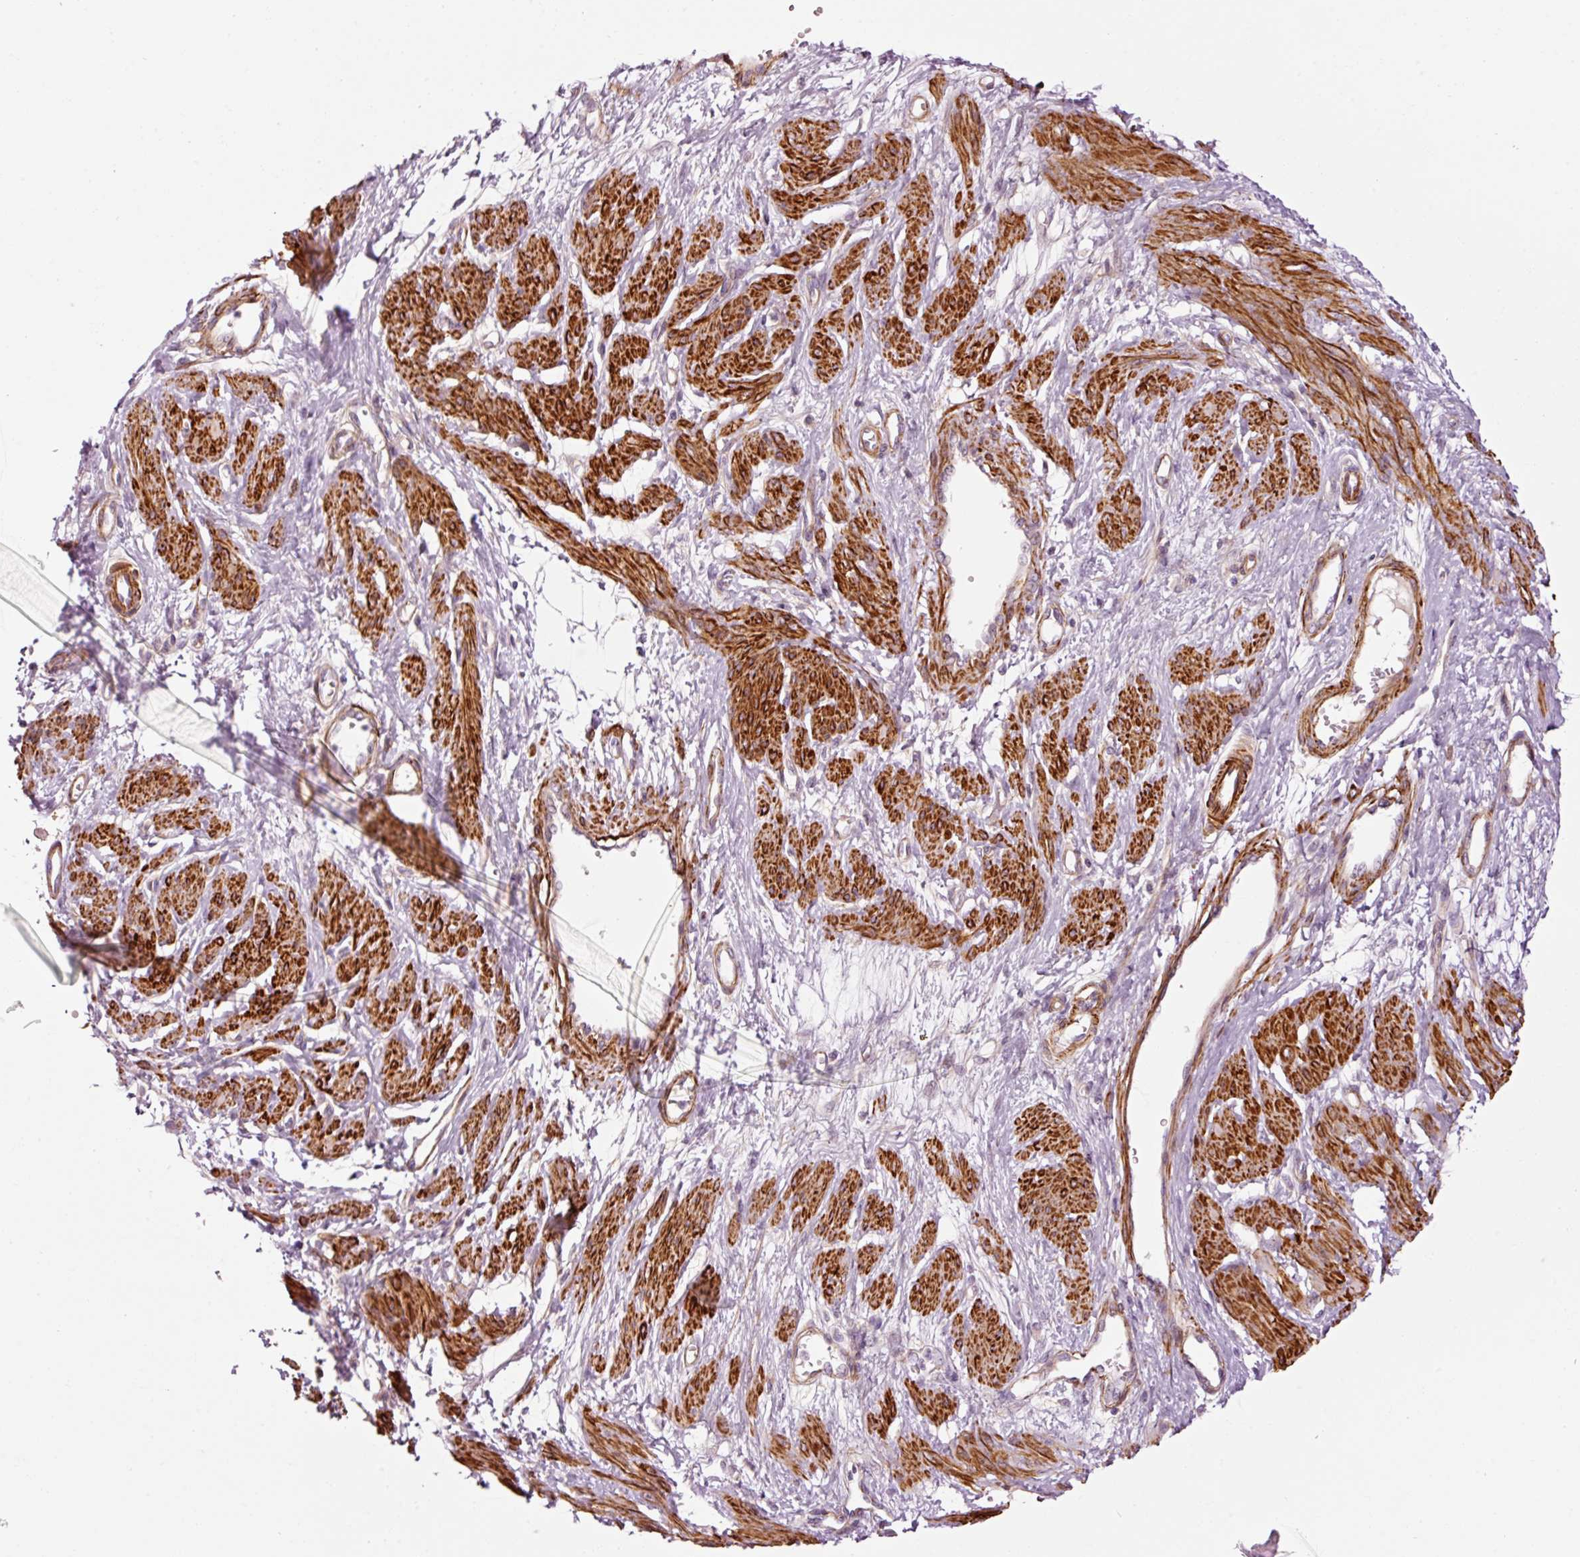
{"staining": {"intensity": "strong", "quantity": ">75%", "location": "cytoplasmic/membranous"}, "tissue": "smooth muscle", "cell_type": "Smooth muscle cells", "image_type": "normal", "snomed": [{"axis": "morphology", "description": "Normal tissue, NOS"}, {"axis": "topography", "description": "Smooth muscle"}, {"axis": "topography", "description": "Uterus"}], "caption": "A micrograph showing strong cytoplasmic/membranous staining in approximately >75% of smooth muscle cells in benign smooth muscle, as visualized by brown immunohistochemical staining.", "gene": "ANKRD20A1", "patient": {"sex": "female", "age": 39}}